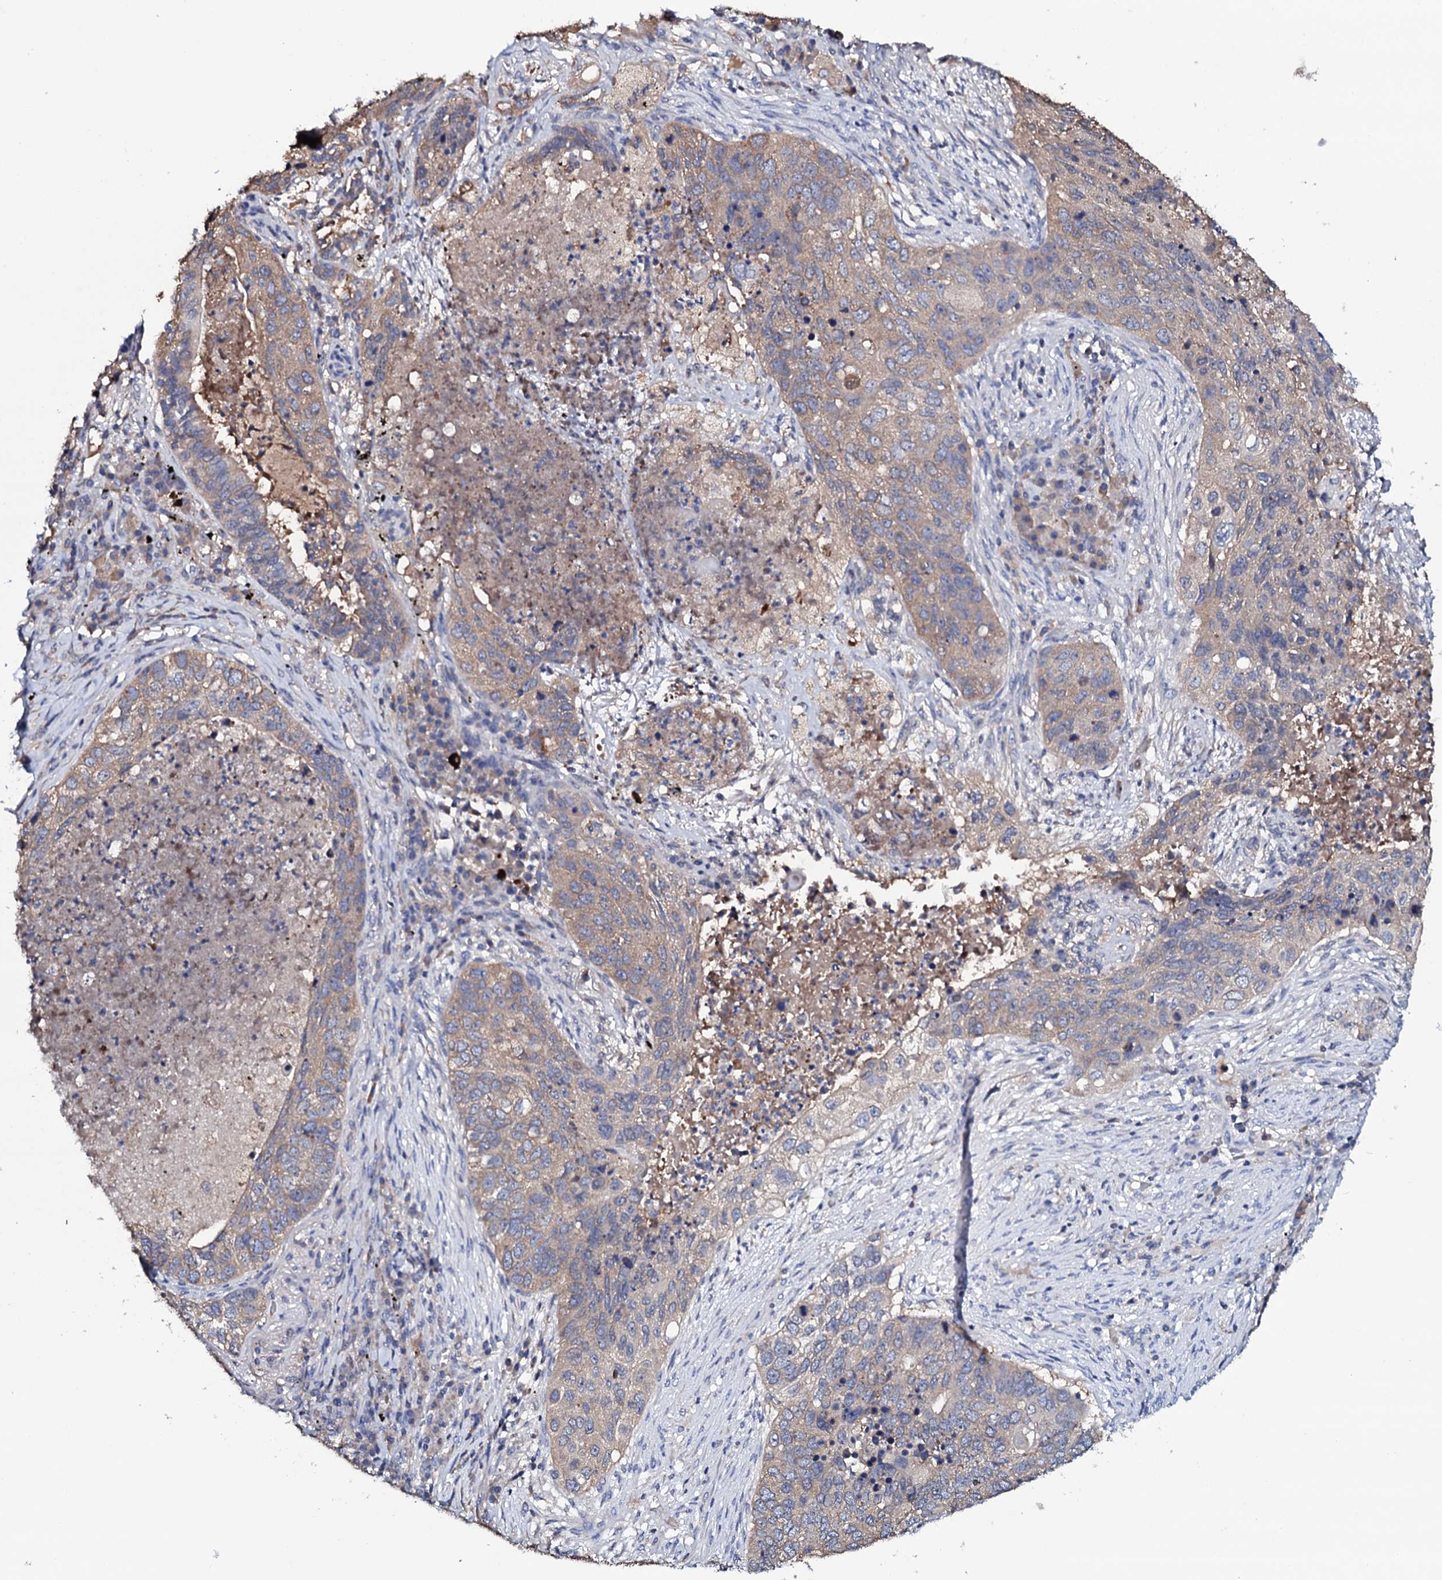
{"staining": {"intensity": "weak", "quantity": ">75%", "location": "cytoplasmic/membranous"}, "tissue": "lung cancer", "cell_type": "Tumor cells", "image_type": "cancer", "snomed": [{"axis": "morphology", "description": "Squamous cell carcinoma, NOS"}, {"axis": "topography", "description": "Lung"}], "caption": "There is low levels of weak cytoplasmic/membranous positivity in tumor cells of lung squamous cell carcinoma, as demonstrated by immunohistochemical staining (brown color).", "gene": "TCAF2", "patient": {"sex": "female", "age": 63}}